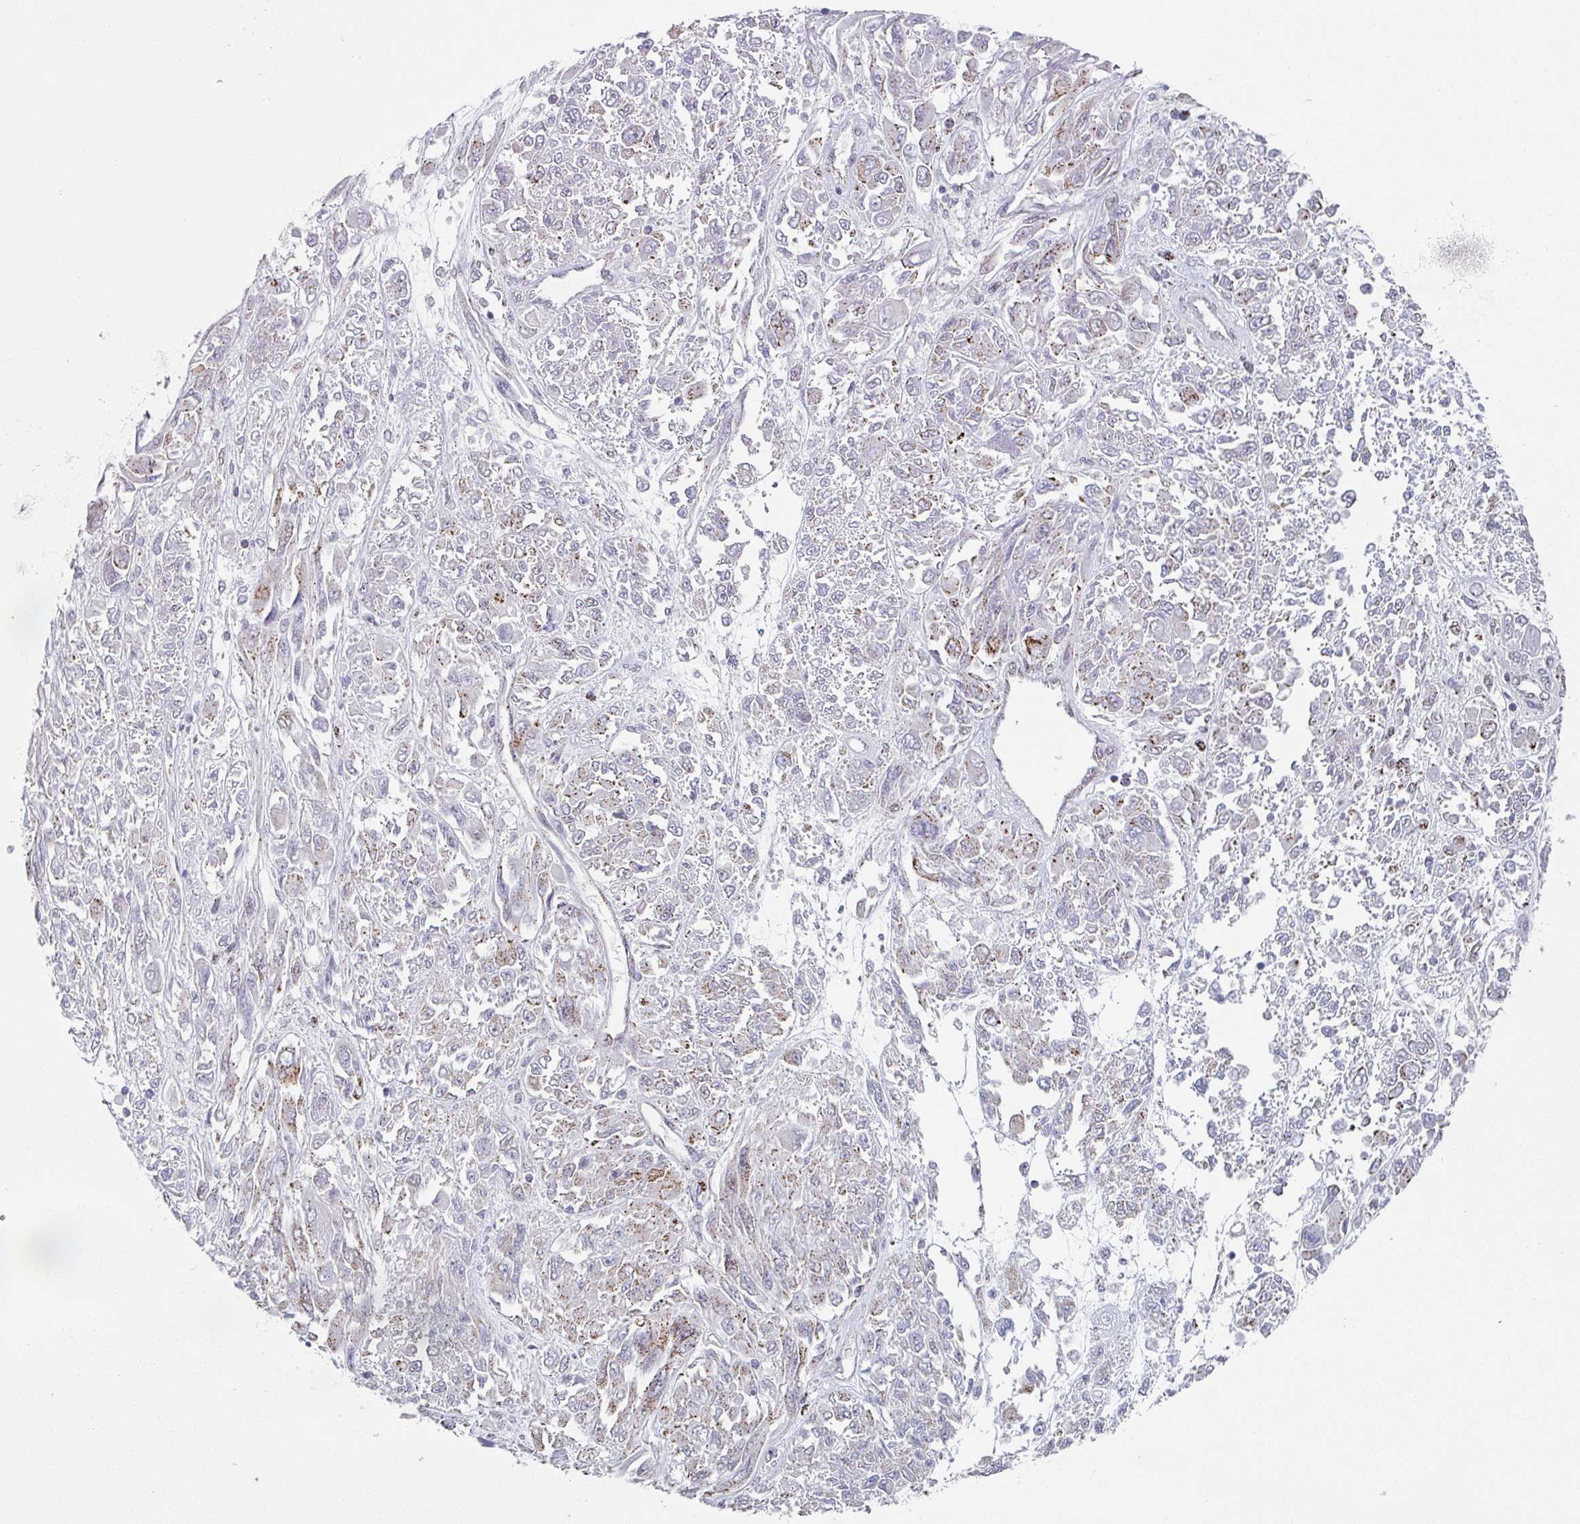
{"staining": {"intensity": "weak", "quantity": "25%-75%", "location": "cytoplasmic/membranous"}, "tissue": "melanoma", "cell_type": "Tumor cells", "image_type": "cancer", "snomed": [{"axis": "morphology", "description": "Malignant melanoma, NOS"}, {"axis": "topography", "description": "Skin"}], "caption": "Immunohistochemical staining of malignant melanoma exhibits low levels of weak cytoplasmic/membranous protein expression in about 25%-75% of tumor cells.", "gene": "CCDC85B", "patient": {"sex": "female", "age": 91}}